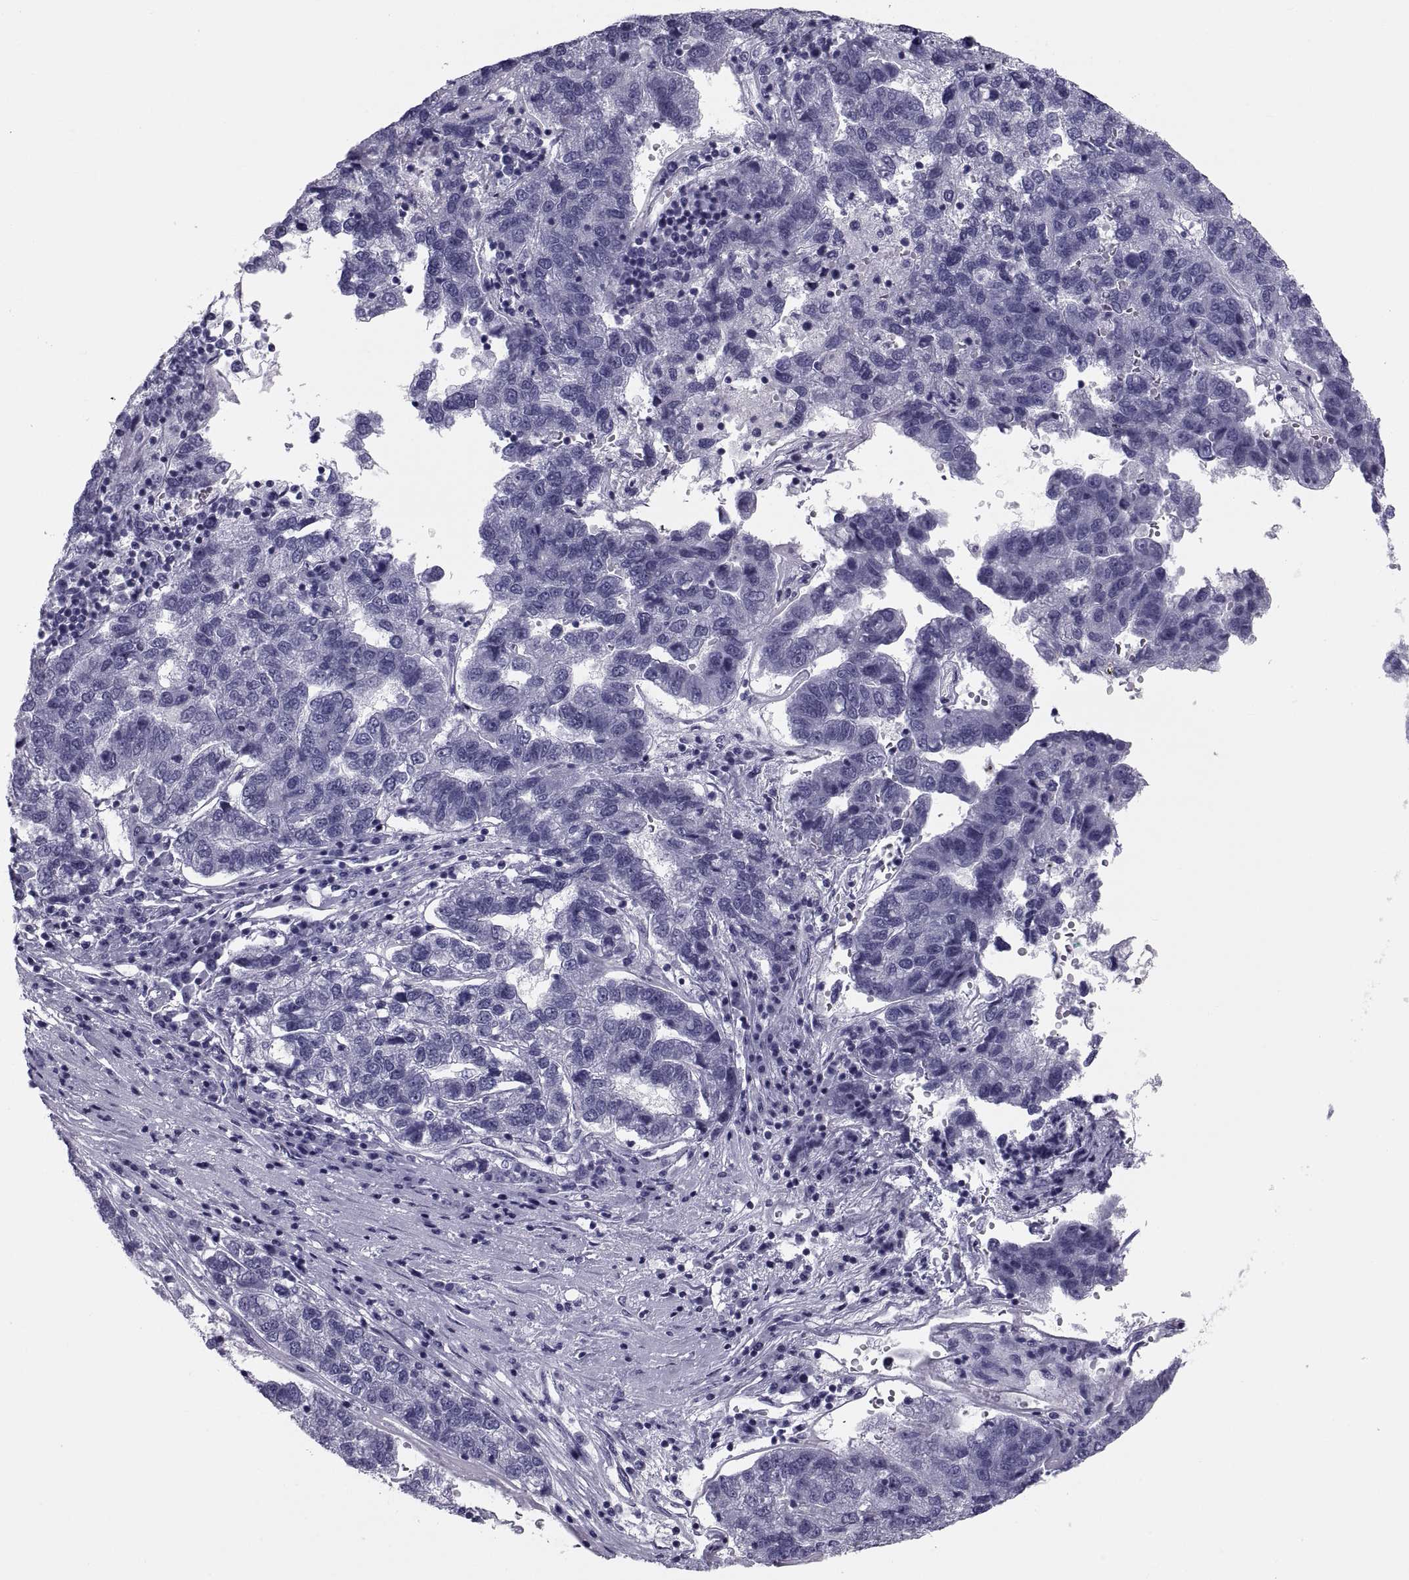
{"staining": {"intensity": "negative", "quantity": "none", "location": "none"}, "tissue": "pancreatic cancer", "cell_type": "Tumor cells", "image_type": "cancer", "snomed": [{"axis": "morphology", "description": "Adenocarcinoma, NOS"}, {"axis": "topography", "description": "Pancreas"}], "caption": "Adenocarcinoma (pancreatic) was stained to show a protein in brown. There is no significant staining in tumor cells. (Stains: DAB IHC with hematoxylin counter stain, Microscopy: brightfield microscopy at high magnification).", "gene": "CRISP1", "patient": {"sex": "female", "age": 61}}